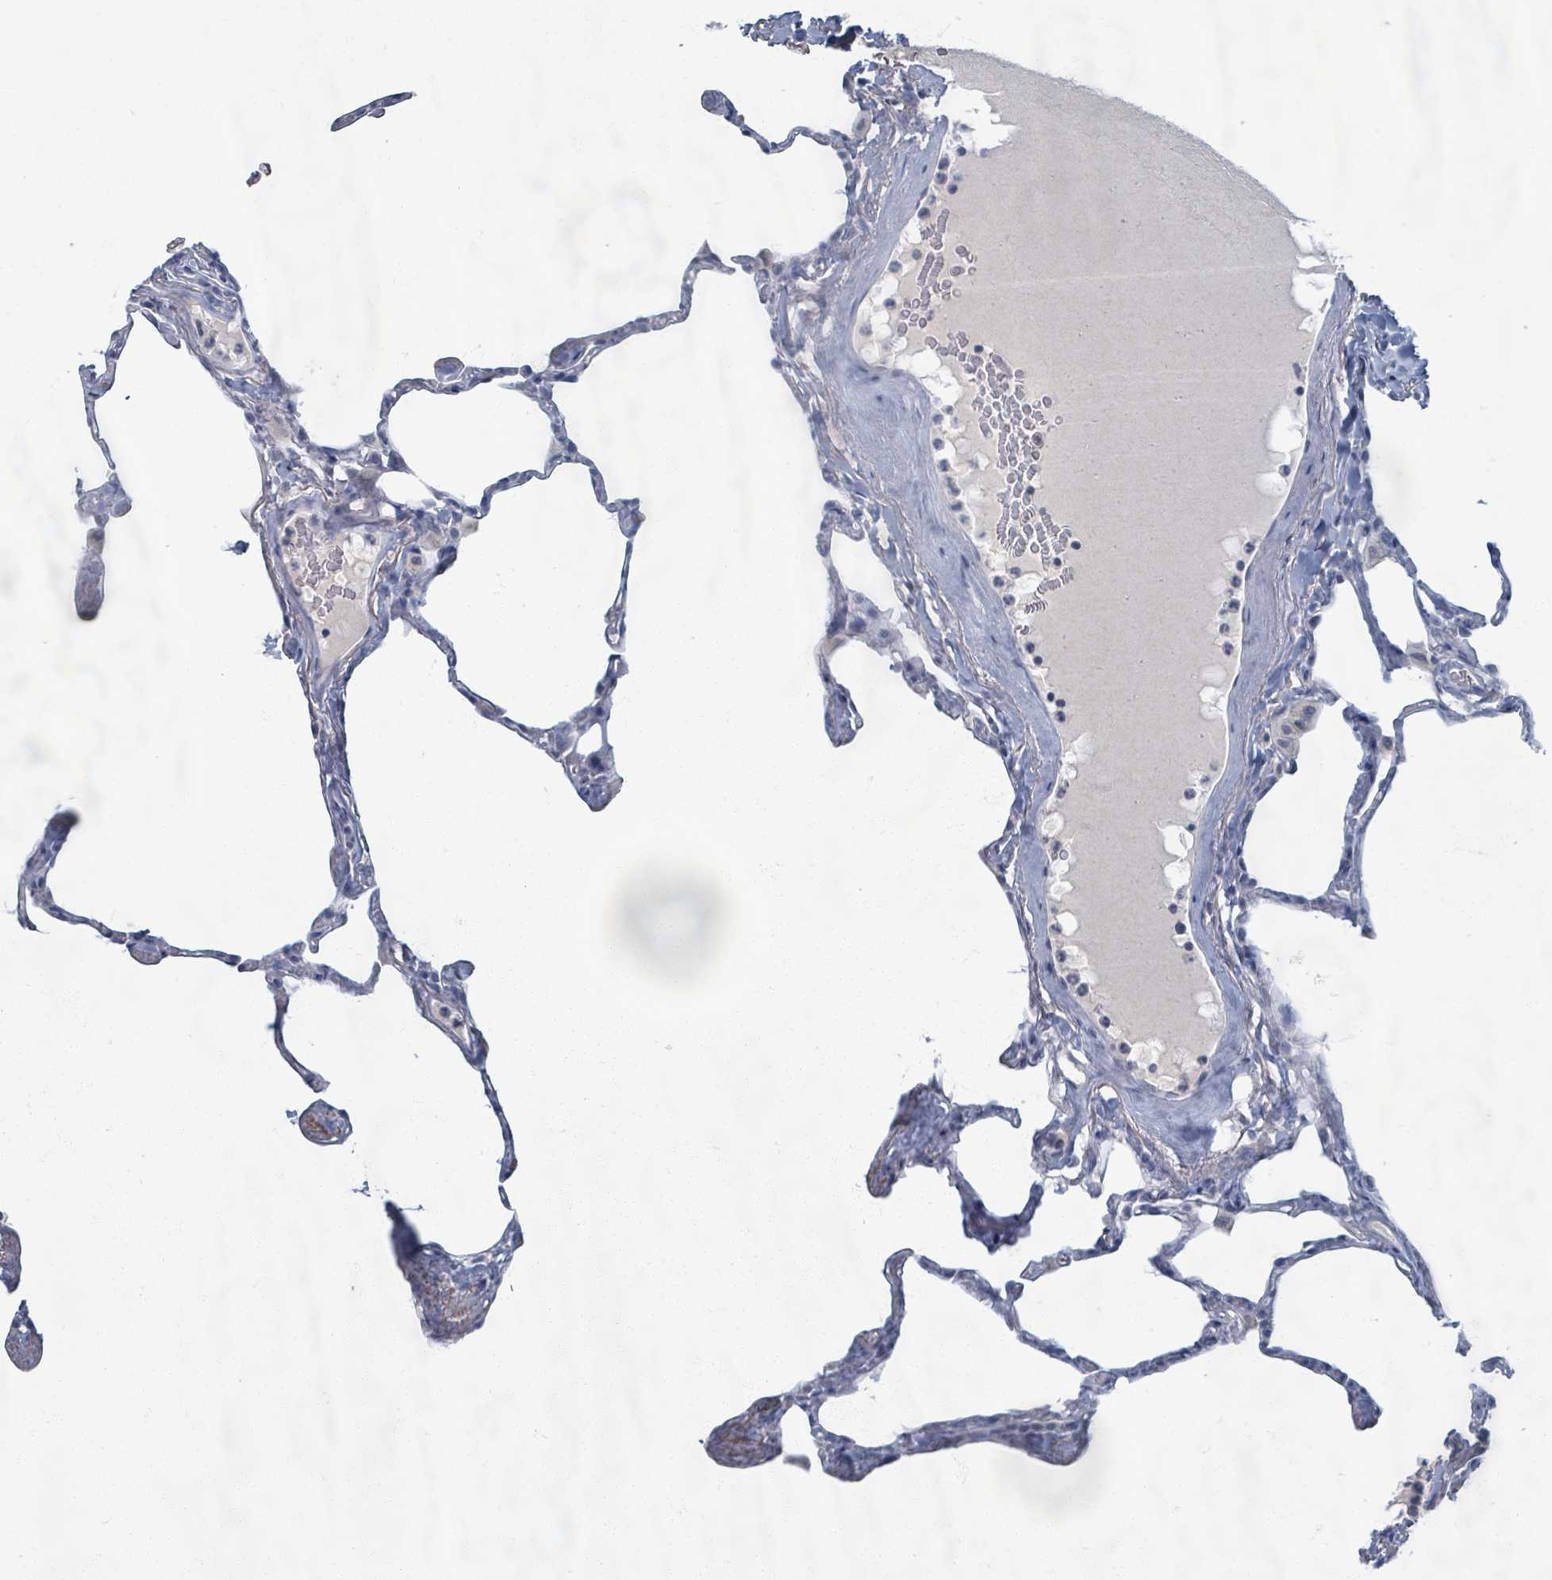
{"staining": {"intensity": "negative", "quantity": "none", "location": "none"}, "tissue": "lung", "cell_type": "Alveolar cells", "image_type": "normal", "snomed": [{"axis": "morphology", "description": "Normal tissue, NOS"}, {"axis": "topography", "description": "Lung"}], "caption": "An immunohistochemistry histopathology image of unremarkable lung is shown. There is no staining in alveolar cells of lung.", "gene": "WNT11", "patient": {"sex": "male", "age": 65}}